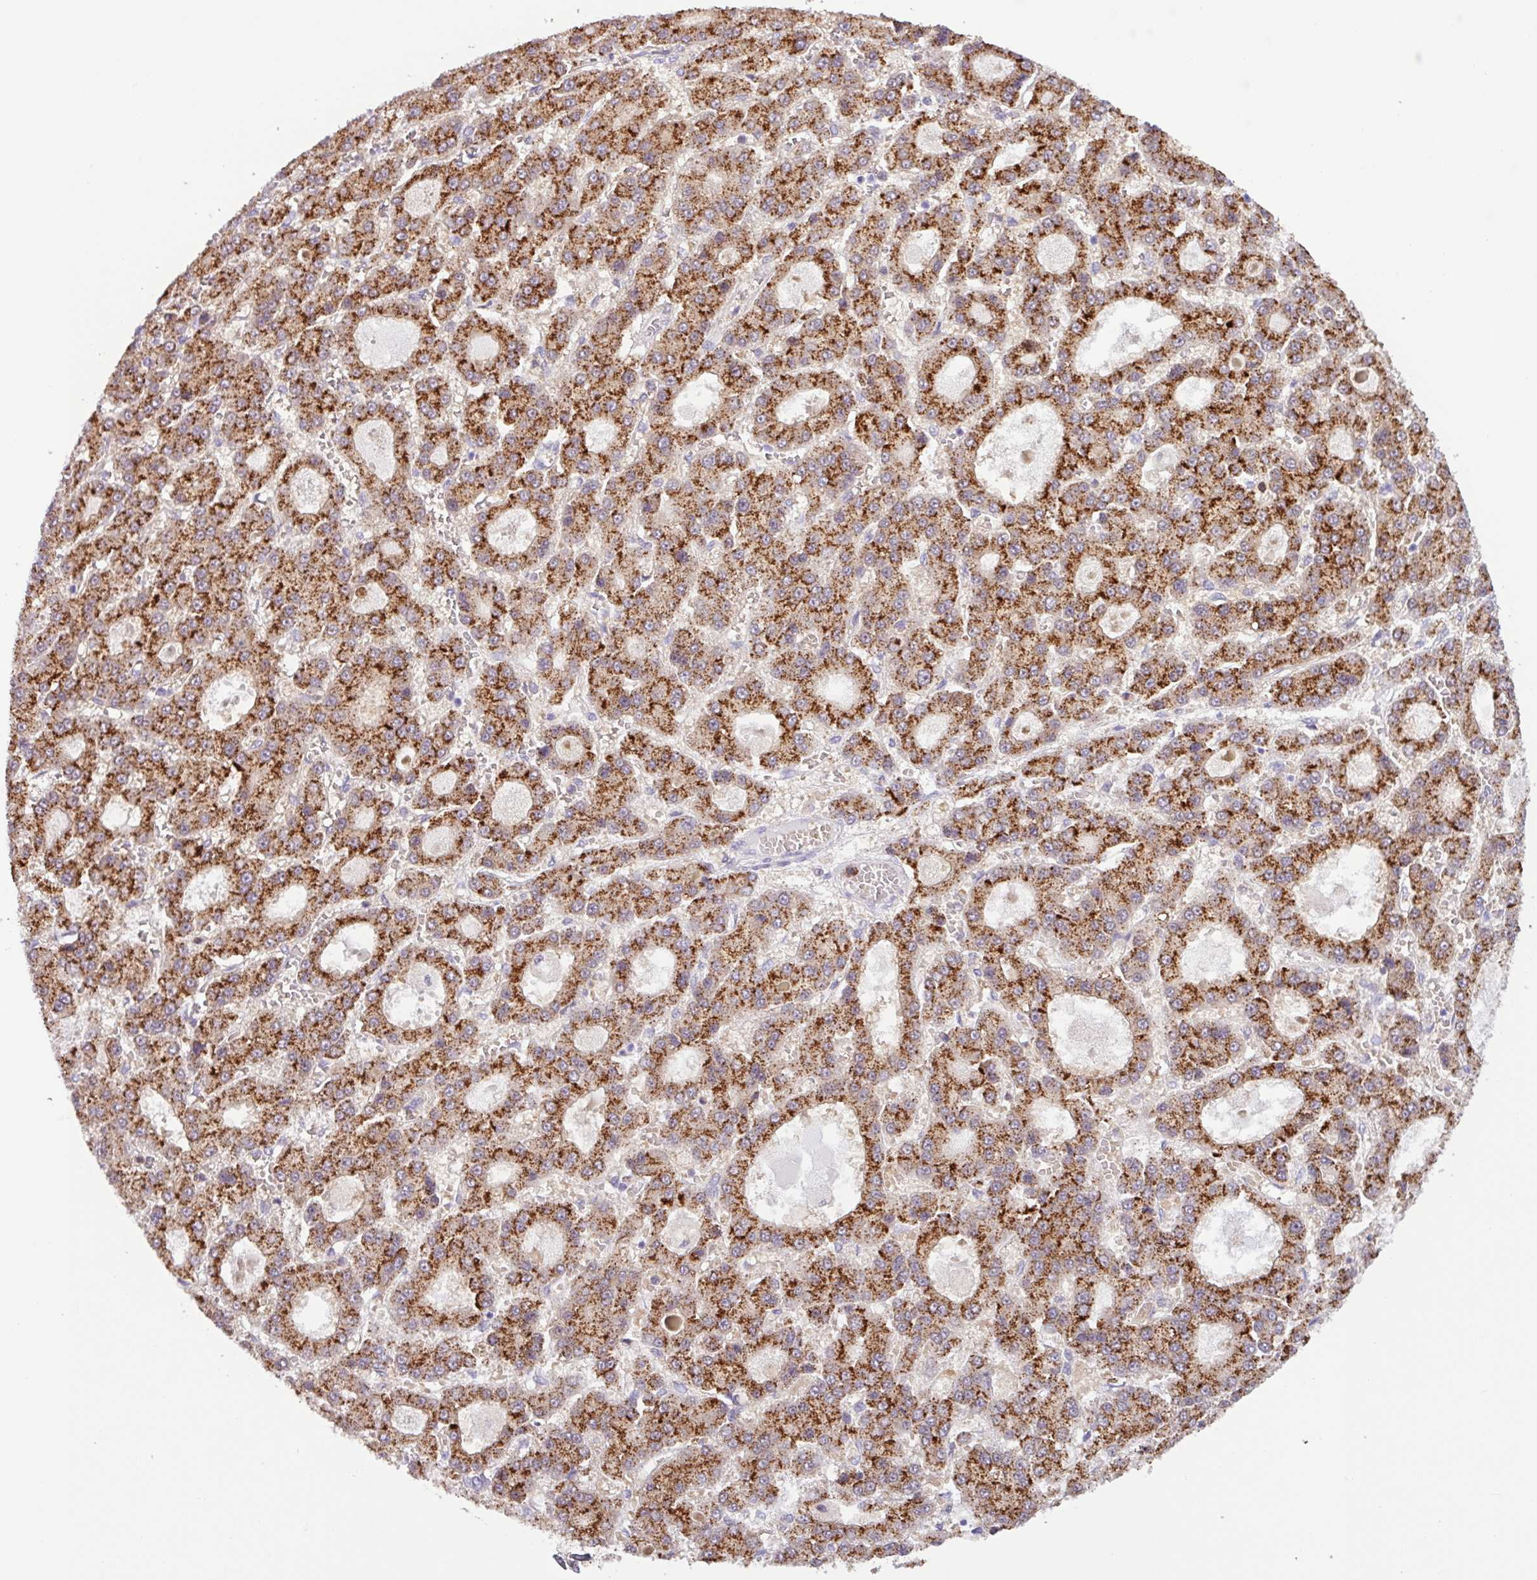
{"staining": {"intensity": "strong", "quantity": ">75%", "location": "cytoplasmic/membranous"}, "tissue": "liver cancer", "cell_type": "Tumor cells", "image_type": "cancer", "snomed": [{"axis": "morphology", "description": "Carcinoma, Hepatocellular, NOS"}, {"axis": "topography", "description": "Liver"}], "caption": "Strong cytoplasmic/membranous staining is identified in approximately >75% of tumor cells in liver cancer. (brown staining indicates protein expression, while blue staining denotes nuclei).", "gene": "TONSL", "patient": {"sex": "male", "age": 70}}